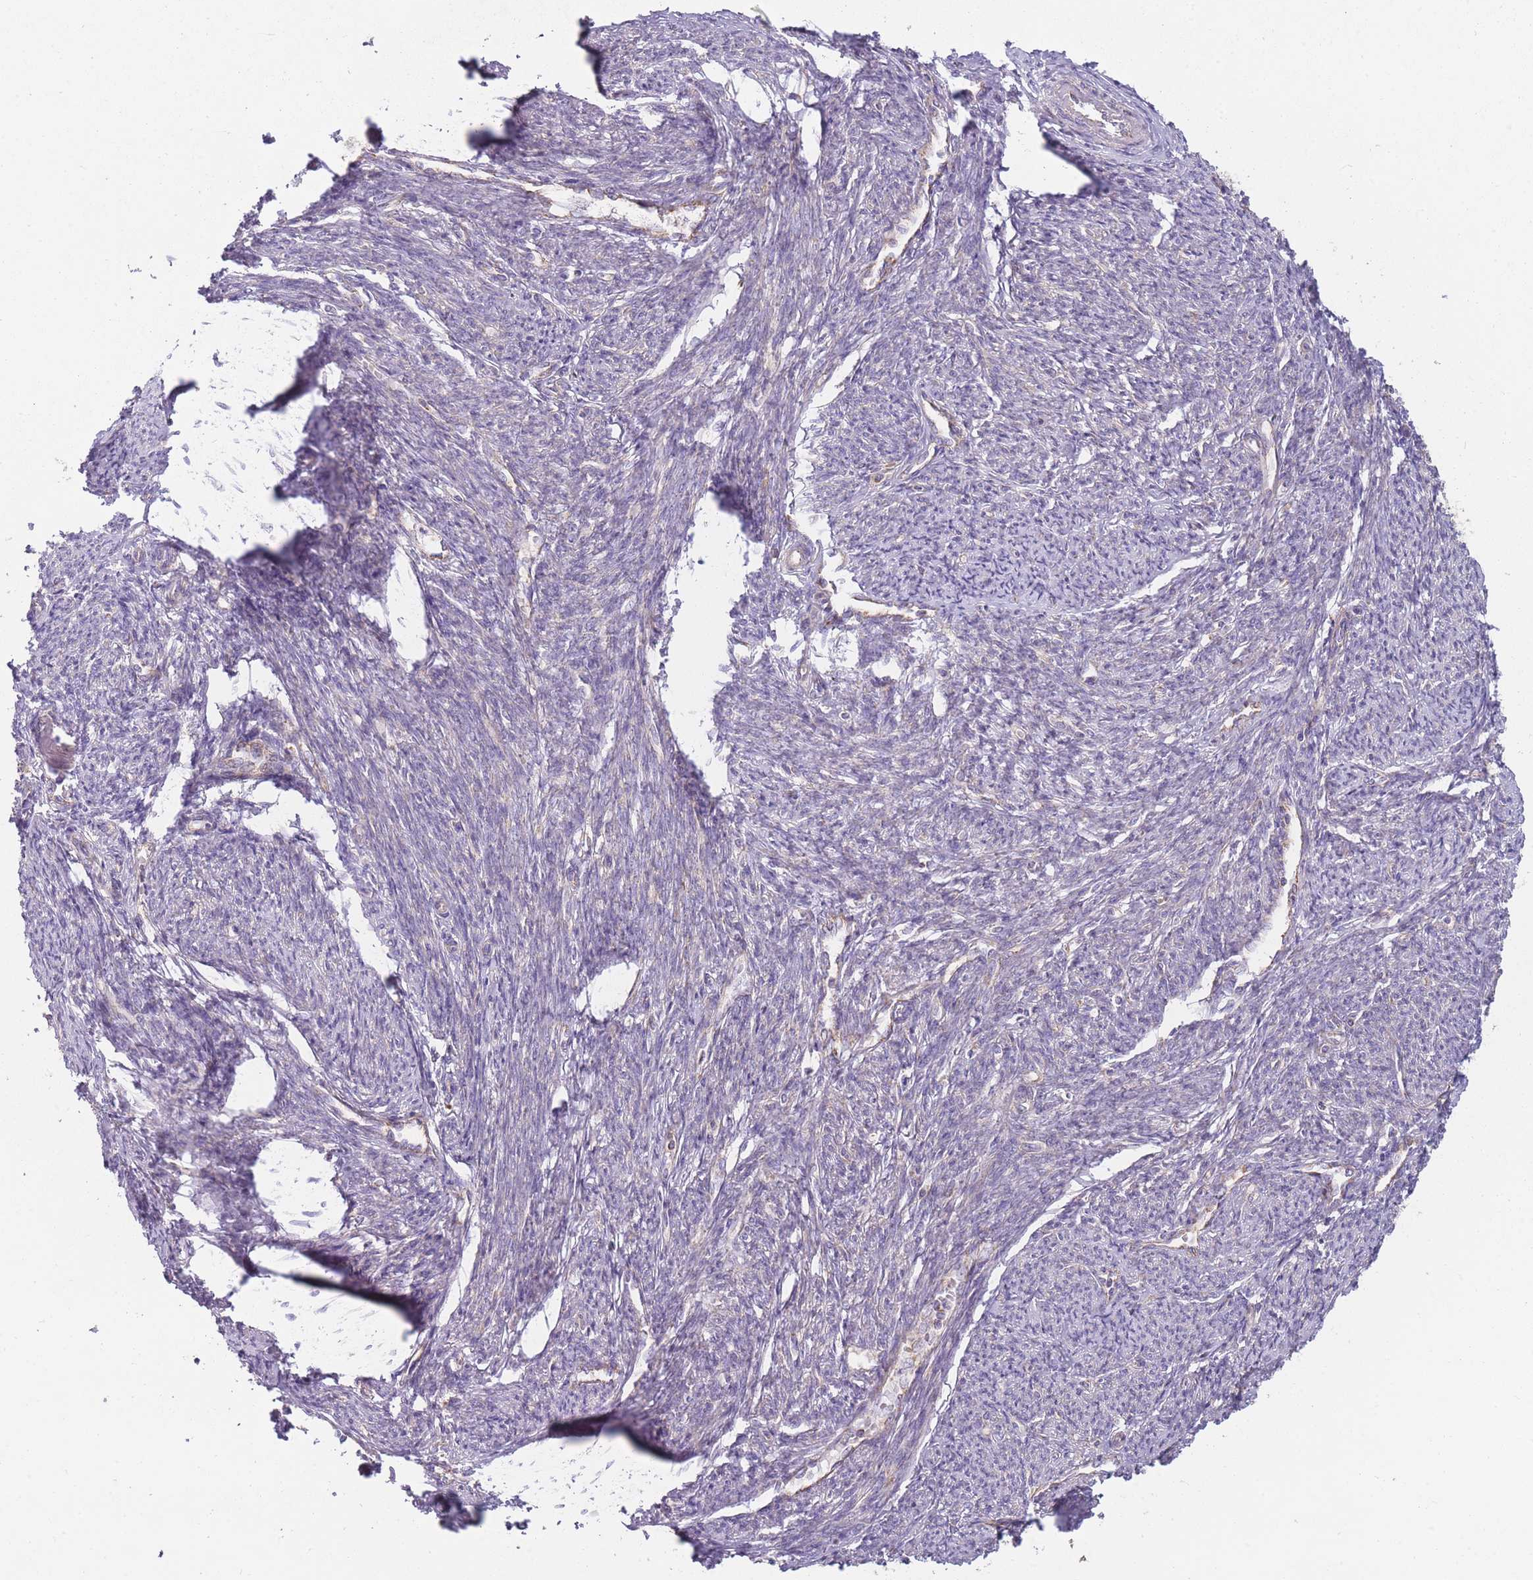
{"staining": {"intensity": "weak", "quantity": "<25%", "location": "cytoplasmic/membranous"}, "tissue": "smooth muscle", "cell_type": "Smooth muscle cells", "image_type": "normal", "snomed": [{"axis": "morphology", "description": "Normal tissue, NOS"}, {"axis": "topography", "description": "Smooth muscle"}, {"axis": "topography", "description": "Fallopian tube"}], "caption": "A high-resolution photomicrograph shows immunohistochemistry (IHC) staining of benign smooth muscle, which shows no significant positivity in smooth muscle cells.", "gene": "ENSG00000255639", "patient": {"sex": "female", "age": 59}}